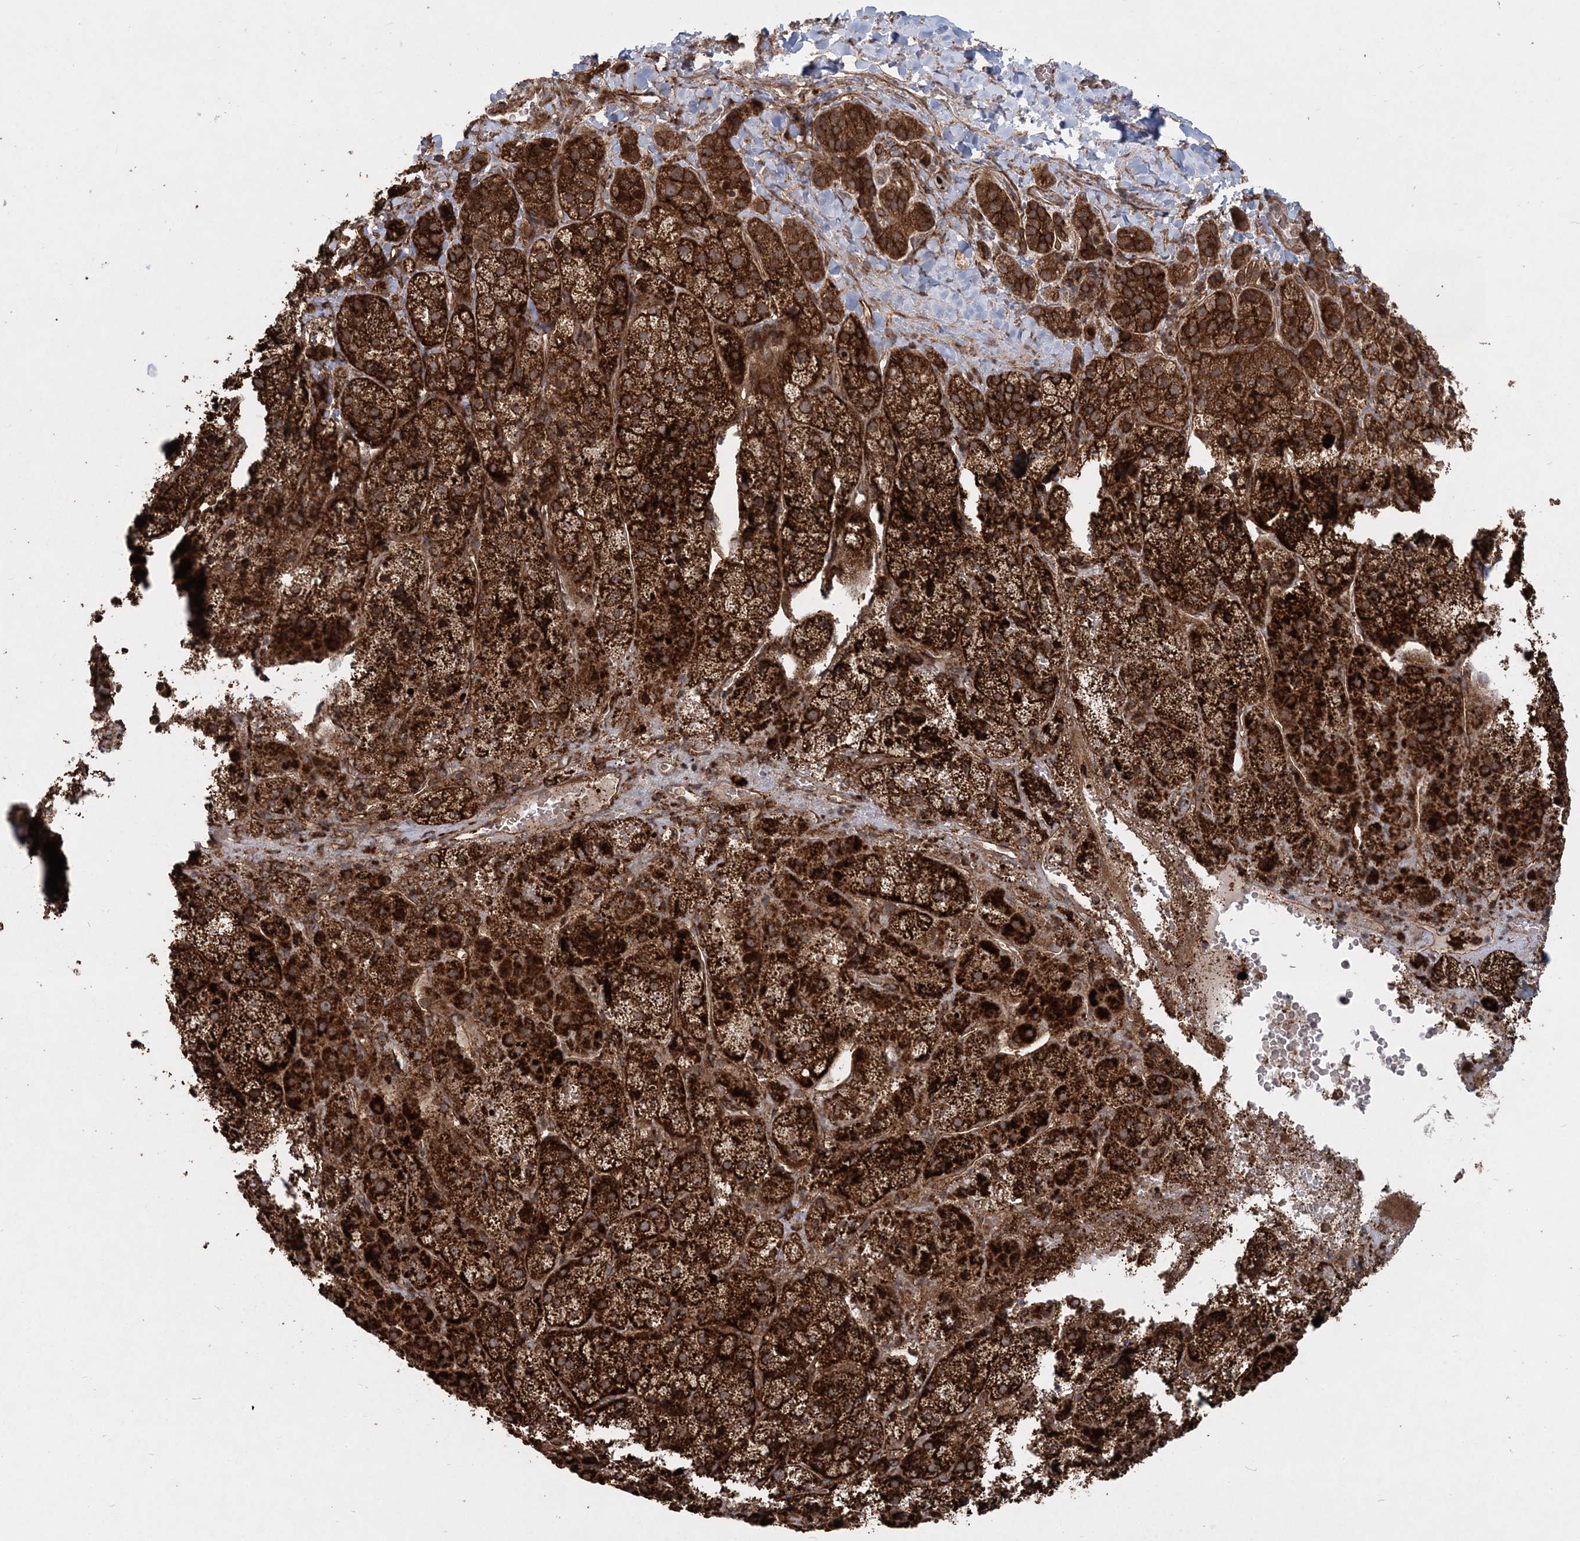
{"staining": {"intensity": "strong", "quantity": ">75%", "location": "cytoplasmic/membranous"}, "tissue": "adrenal gland", "cell_type": "Glandular cells", "image_type": "normal", "snomed": [{"axis": "morphology", "description": "Normal tissue, NOS"}, {"axis": "topography", "description": "Adrenal gland"}], "caption": "The immunohistochemical stain labels strong cytoplasmic/membranous expression in glandular cells of unremarkable adrenal gland.", "gene": "LRPPRC", "patient": {"sex": "female", "age": 44}}